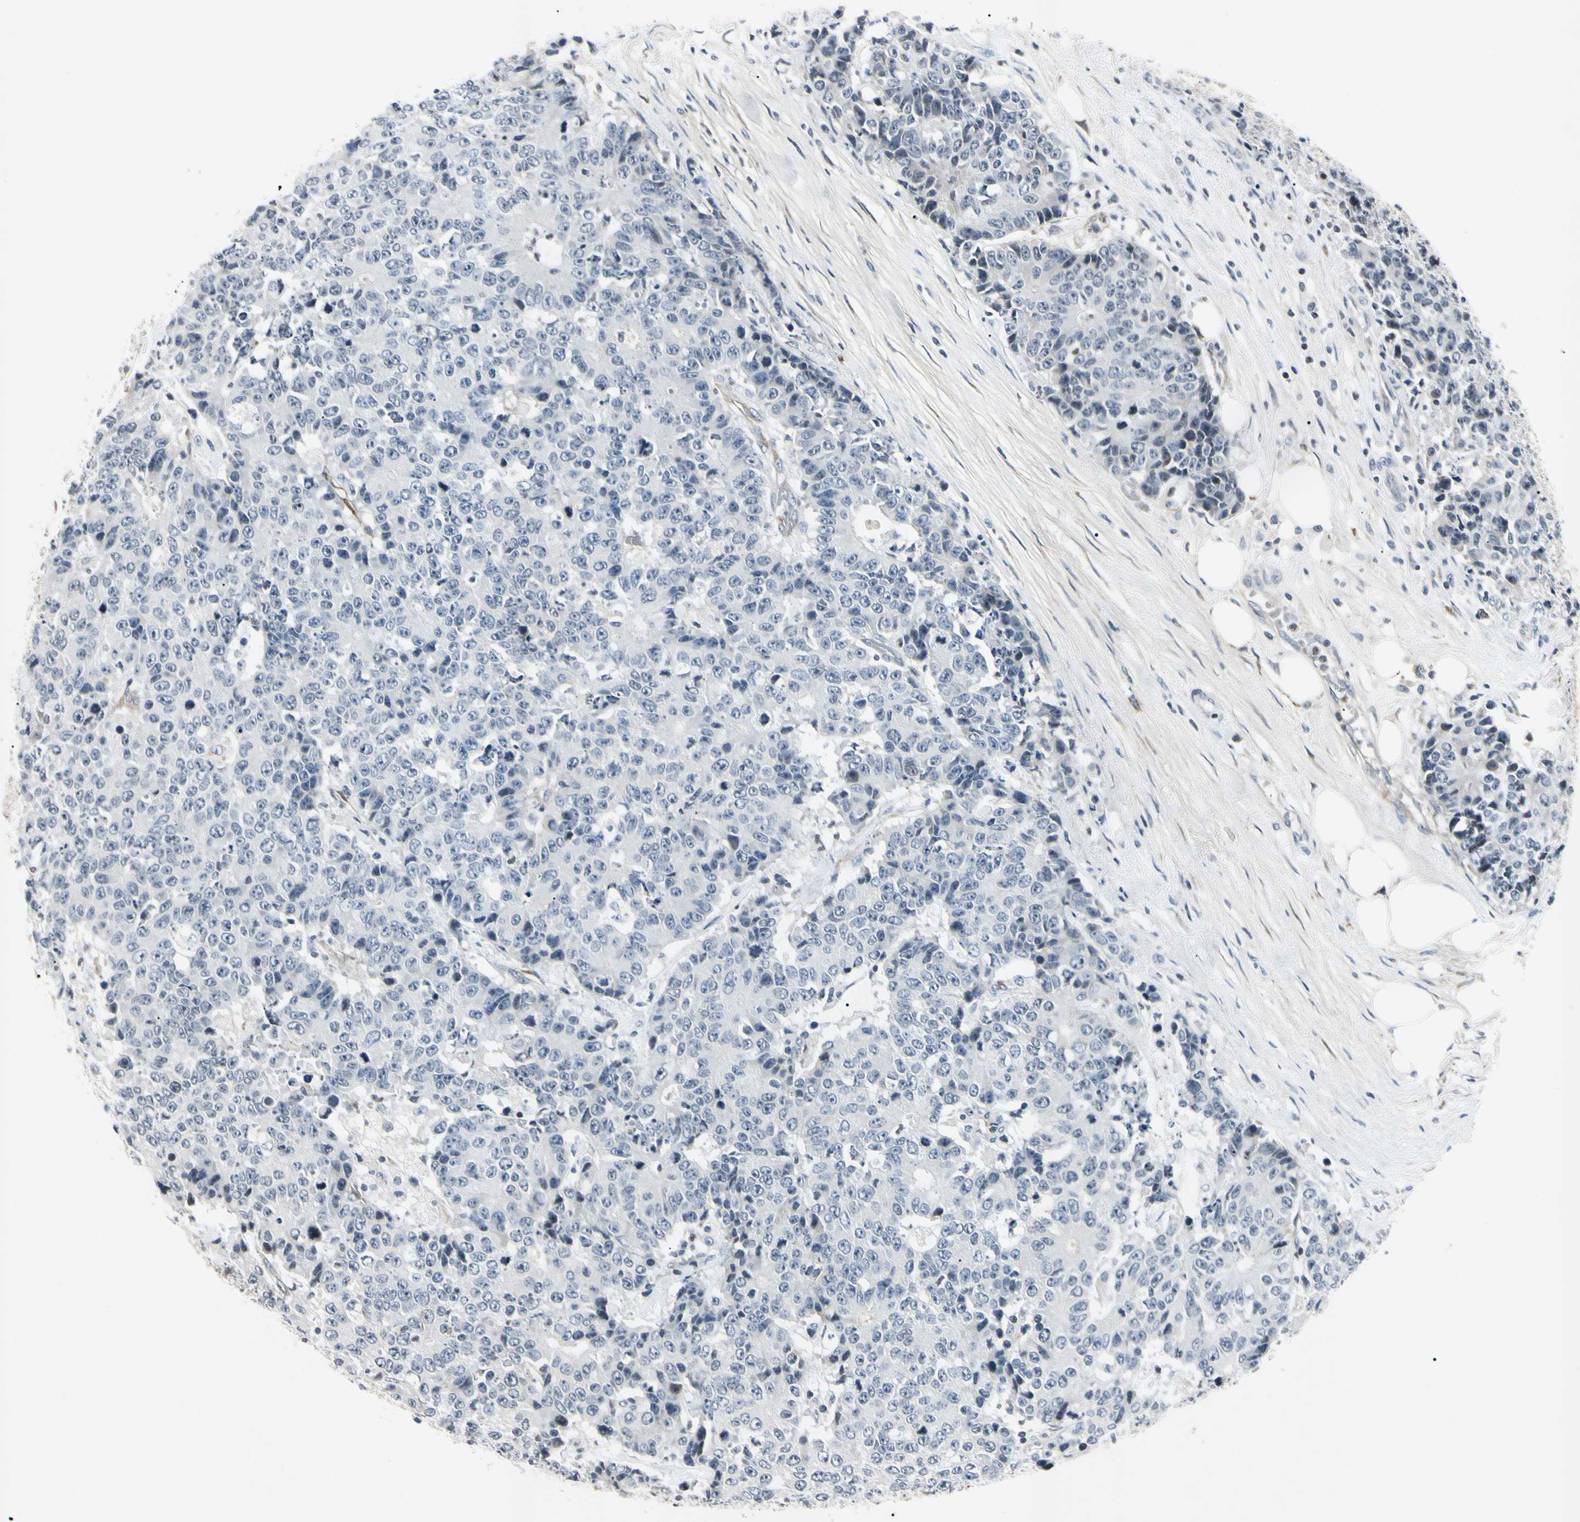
{"staining": {"intensity": "negative", "quantity": "none", "location": "none"}, "tissue": "colorectal cancer", "cell_type": "Tumor cells", "image_type": "cancer", "snomed": [{"axis": "morphology", "description": "Adenocarcinoma, NOS"}, {"axis": "topography", "description": "Colon"}], "caption": "IHC of adenocarcinoma (colorectal) reveals no expression in tumor cells.", "gene": "AEBP1", "patient": {"sex": "female", "age": 86}}